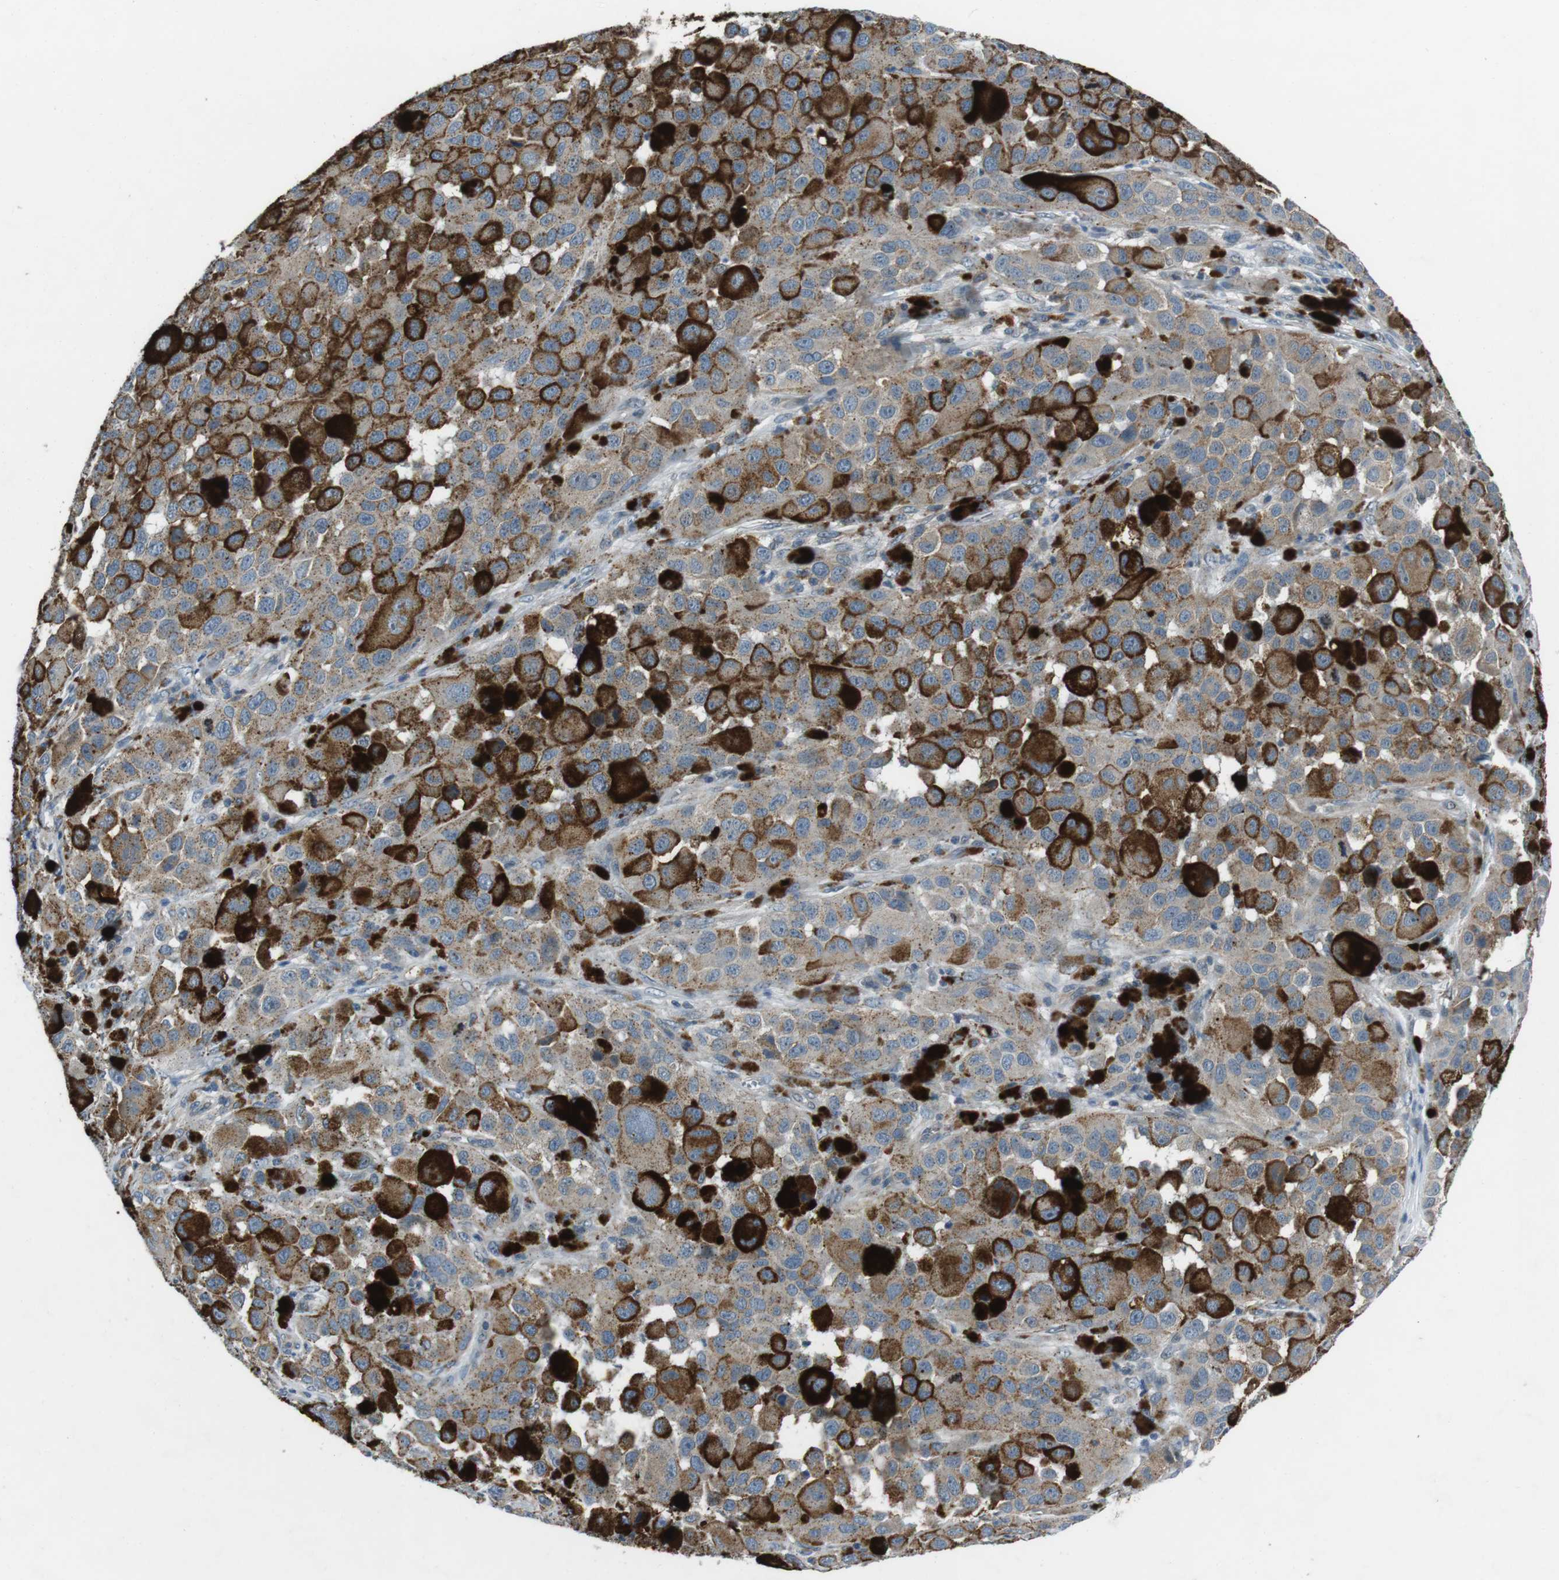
{"staining": {"intensity": "weak", "quantity": ">75%", "location": "cytoplasmic/membranous"}, "tissue": "melanoma", "cell_type": "Tumor cells", "image_type": "cancer", "snomed": [{"axis": "morphology", "description": "Malignant melanoma, NOS"}, {"axis": "topography", "description": "Skin"}], "caption": "About >75% of tumor cells in melanoma show weak cytoplasmic/membranous protein staining as visualized by brown immunohistochemical staining.", "gene": "FAM3B", "patient": {"sex": "male", "age": 96}}